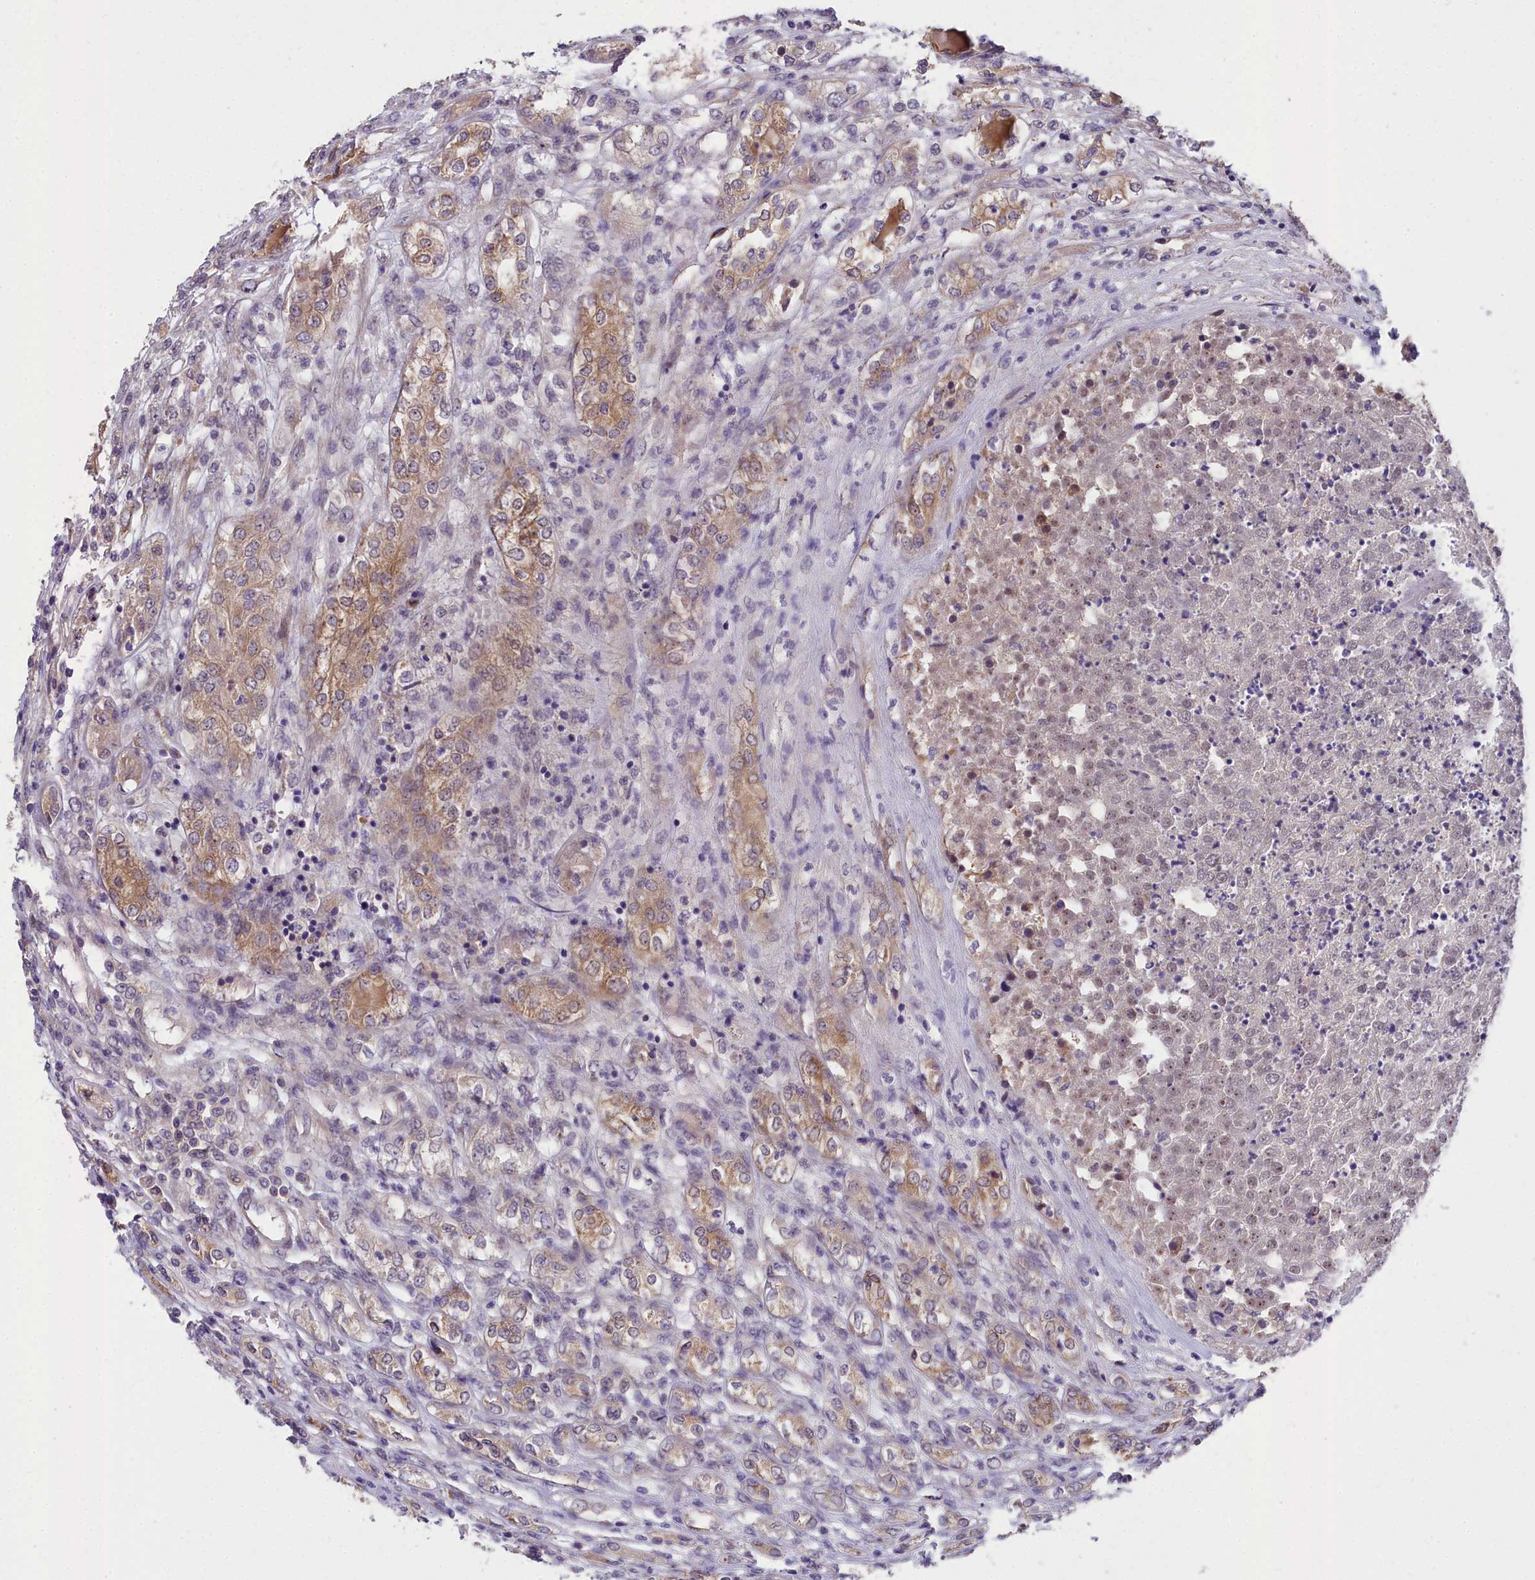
{"staining": {"intensity": "moderate", "quantity": "25%-75%", "location": "cytoplasmic/membranous"}, "tissue": "renal cancer", "cell_type": "Tumor cells", "image_type": "cancer", "snomed": [{"axis": "morphology", "description": "Adenocarcinoma, NOS"}, {"axis": "topography", "description": "Kidney"}], "caption": "Renal adenocarcinoma stained with DAB immunohistochemistry exhibits medium levels of moderate cytoplasmic/membranous staining in about 25%-75% of tumor cells.", "gene": "ZNF333", "patient": {"sex": "female", "age": 54}}